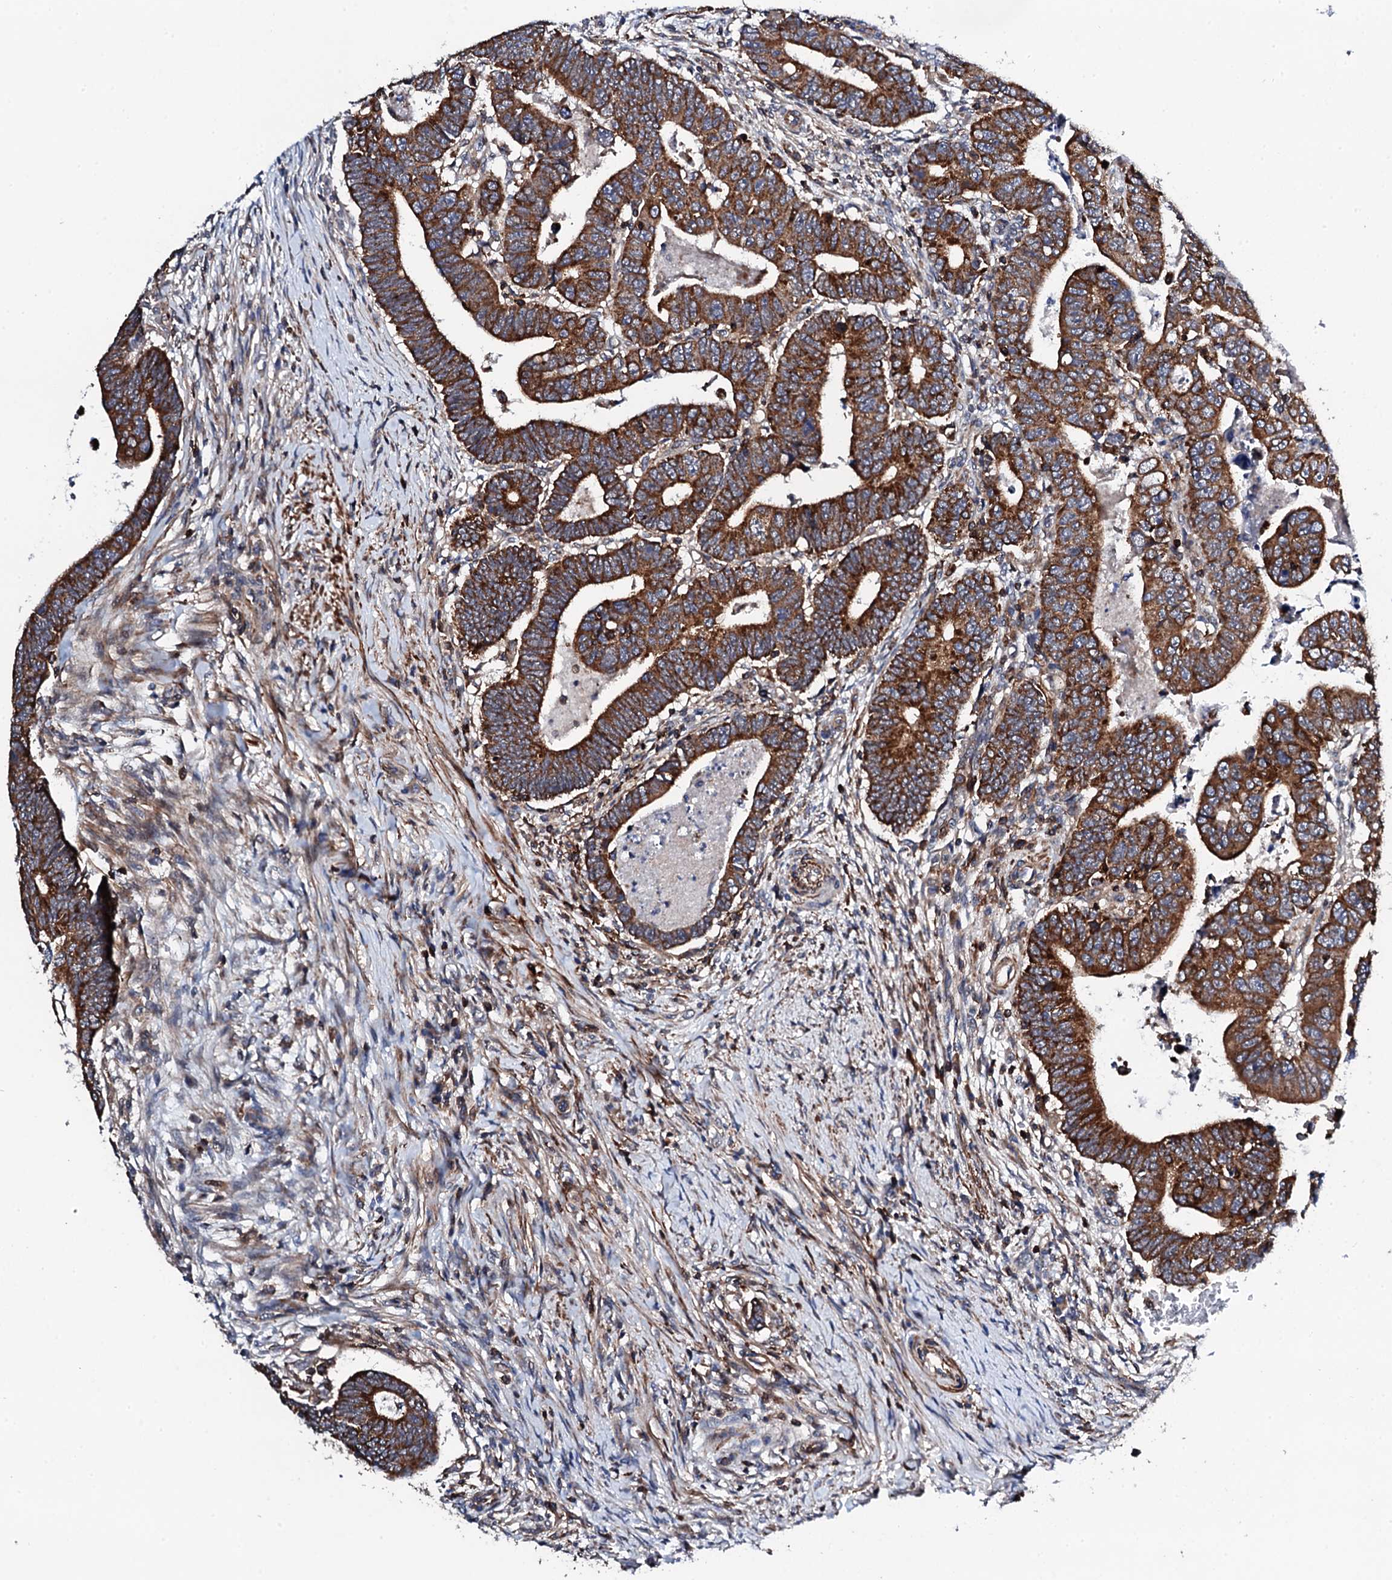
{"staining": {"intensity": "strong", "quantity": ">75%", "location": "cytoplasmic/membranous"}, "tissue": "colorectal cancer", "cell_type": "Tumor cells", "image_type": "cancer", "snomed": [{"axis": "morphology", "description": "Normal tissue, NOS"}, {"axis": "morphology", "description": "Adenocarcinoma, NOS"}, {"axis": "topography", "description": "Rectum"}], "caption": "This is an image of immunohistochemistry (IHC) staining of colorectal cancer, which shows strong positivity in the cytoplasmic/membranous of tumor cells.", "gene": "COG4", "patient": {"sex": "female", "age": 65}}